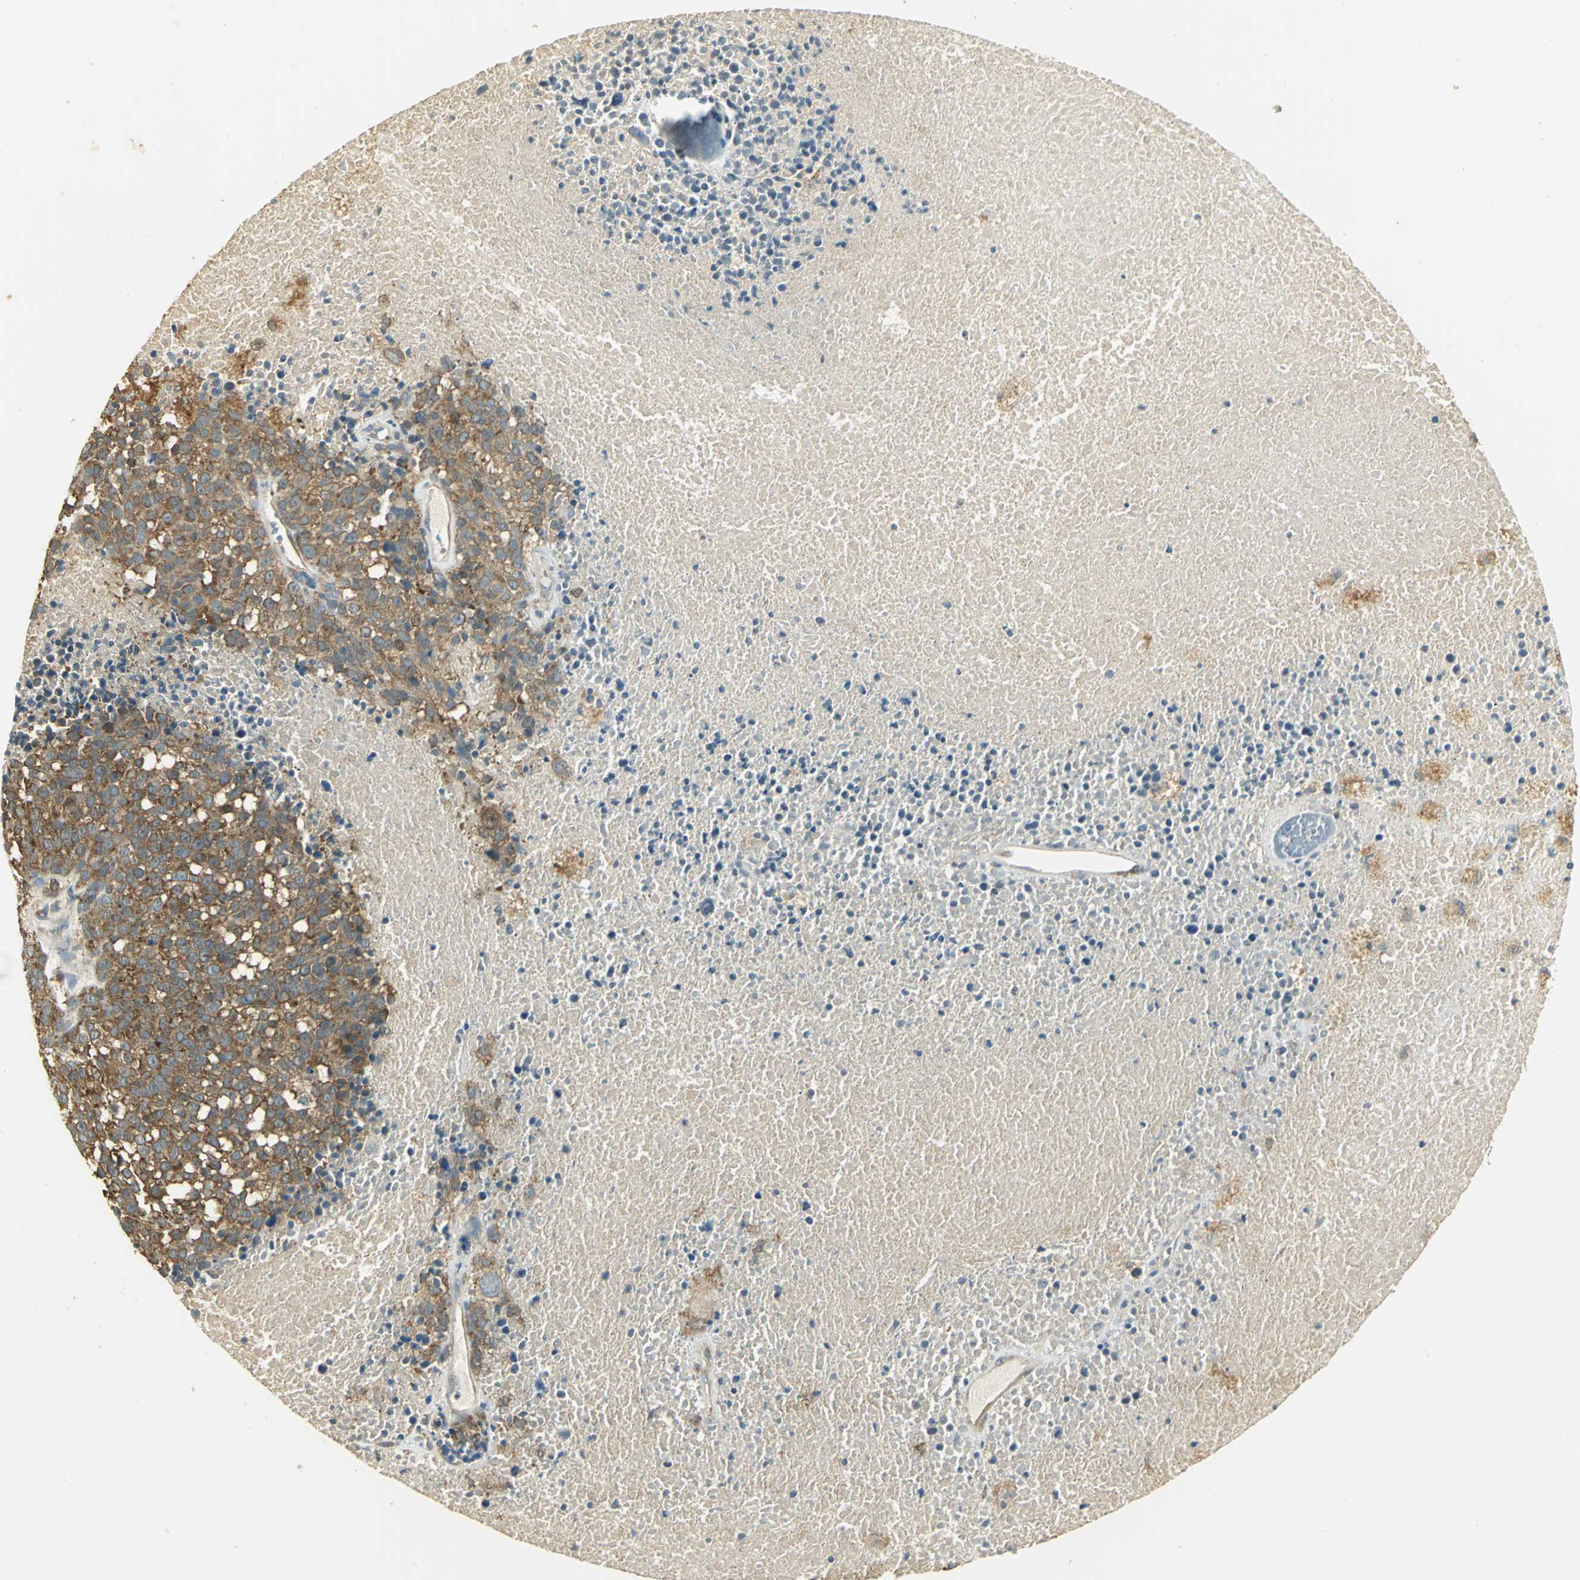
{"staining": {"intensity": "strong", "quantity": ">75%", "location": "cytoplasmic/membranous"}, "tissue": "melanoma", "cell_type": "Tumor cells", "image_type": "cancer", "snomed": [{"axis": "morphology", "description": "Malignant melanoma, Metastatic site"}, {"axis": "topography", "description": "Cerebral cortex"}], "caption": "Immunohistochemistry (IHC) of human malignant melanoma (metastatic site) reveals high levels of strong cytoplasmic/membranous positivity in approximately >75% of tumor cells.", "gene": "RARS1", "patient": {"sex": "female", "age": 52}}